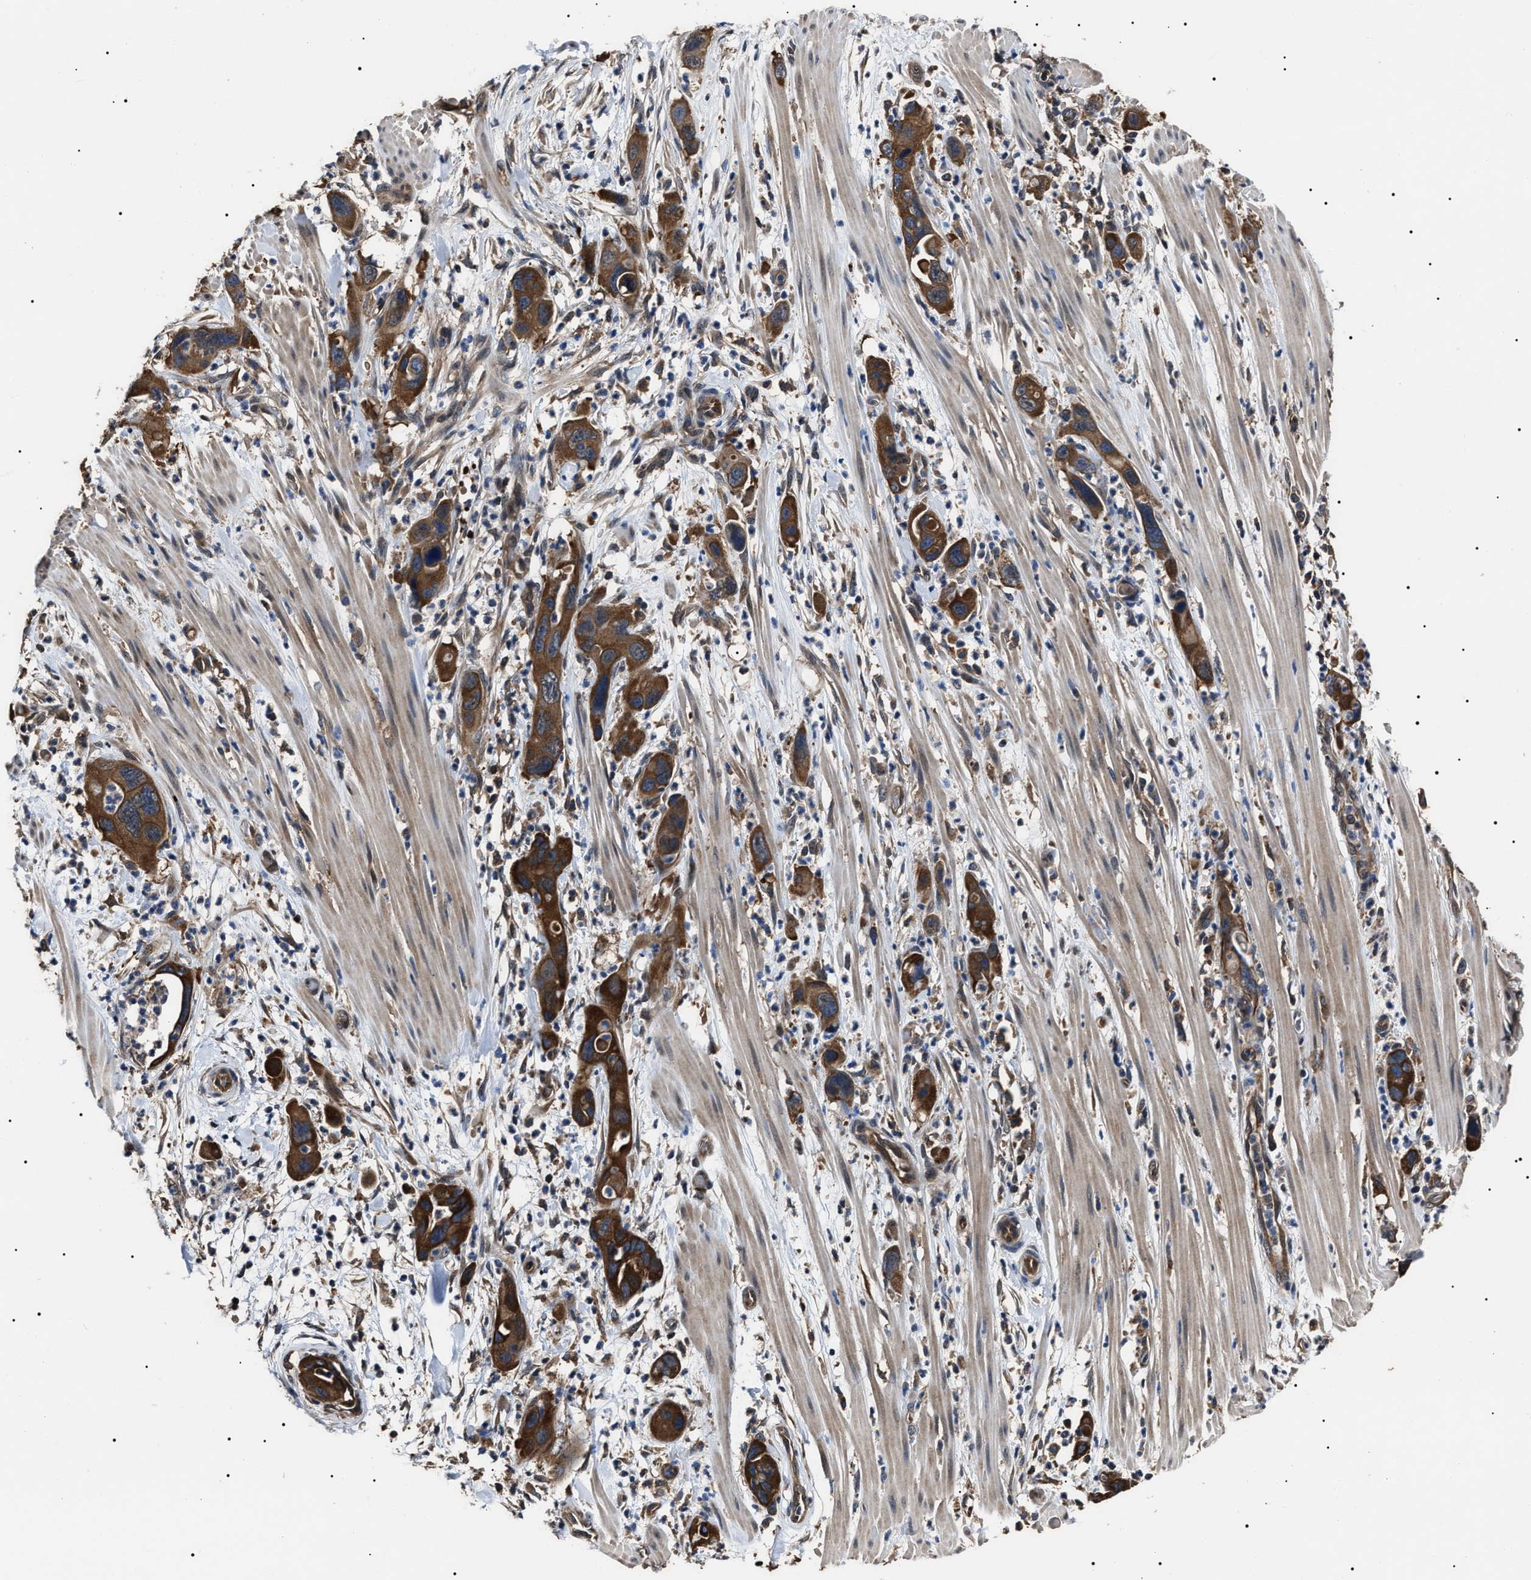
{"staining": {"intensity": "strong", "quantity": ">75%", "location": "cytoplasmic/membranous"}, "tissue": "pancreatic cancer", "cell_type": "Tumor cells", "image_type": "cancer", "snomed": [{"axis": "morphology", "description": "Adenocarcinoma, NOS"}, {"axis": "topography", "description": "Pancreas"}], "caption": "Pancreatic cancer stained with DAB (3,3'-diaminobenzidine) immunohistochemistry (IHC) reveals high levels of strong cytoplasmic/membranous positivity in about >75% of tumor cells. (Stains: DAB (3,3'-diaminobenzidine) in brown, nuclei in blue, Microscopy: brightfield microscopy at high magnification).", "gene": "CCT8", "patient": {"sex": "female", "age": 71}}